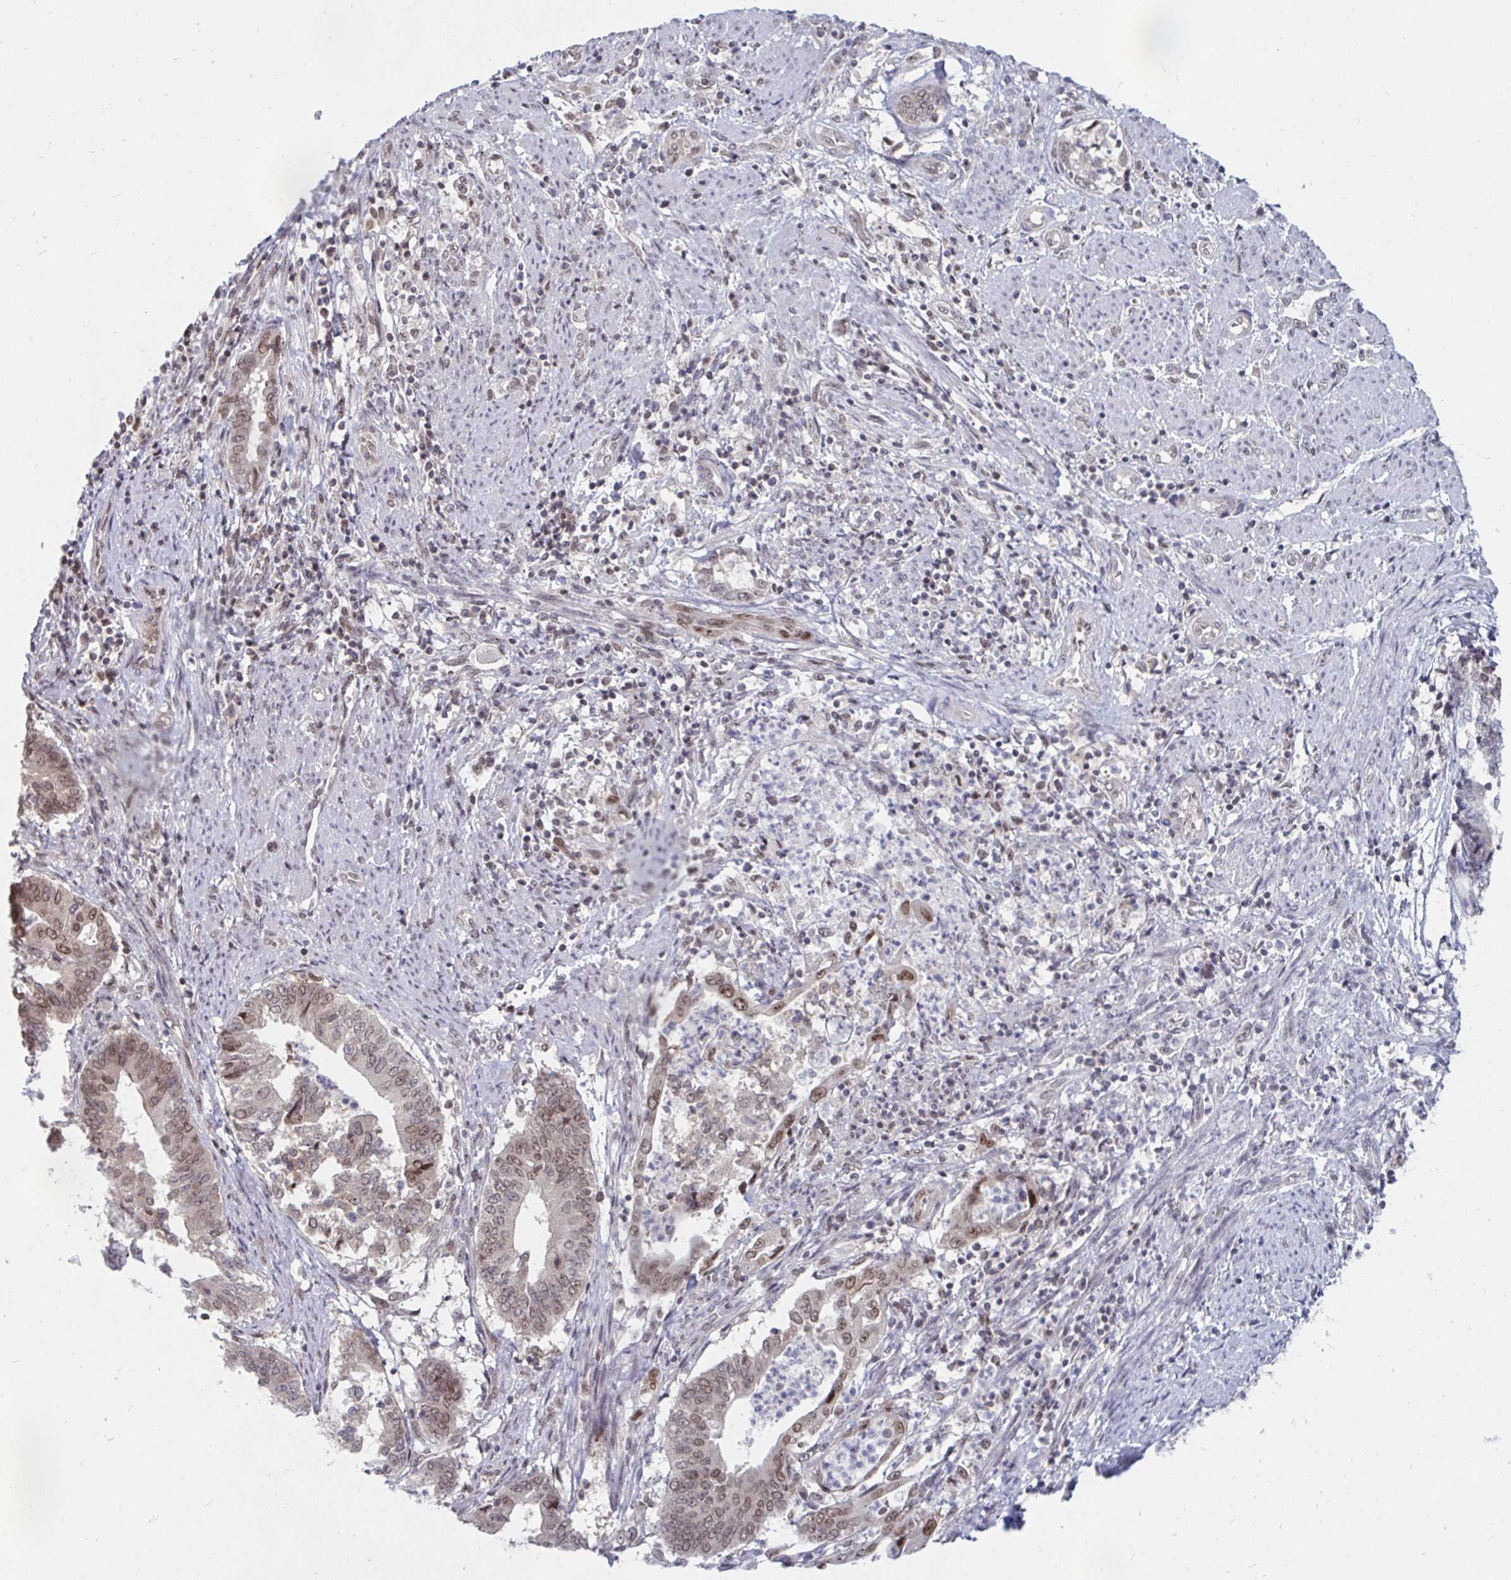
{"staining": {"intensity": "weak", "quantity": "<25%", "location": "nuclear"}, "tissue": "endometrial cancer", "cell_type": "Tumor cells", "image_type": "cancer", "snomed": [{"axis": "morphology", "description": "Adenocarcinoma, NOS"}, {"axis": "topography", "description": "Endometrium"}], "caption": "The immunohistochemistry histopathology image has no significant staining in tumor cells of adenocarcinoma (endometrial) tissue.", "gene": "TRIP12", "patient": {"sex": "female", "age": 65}}